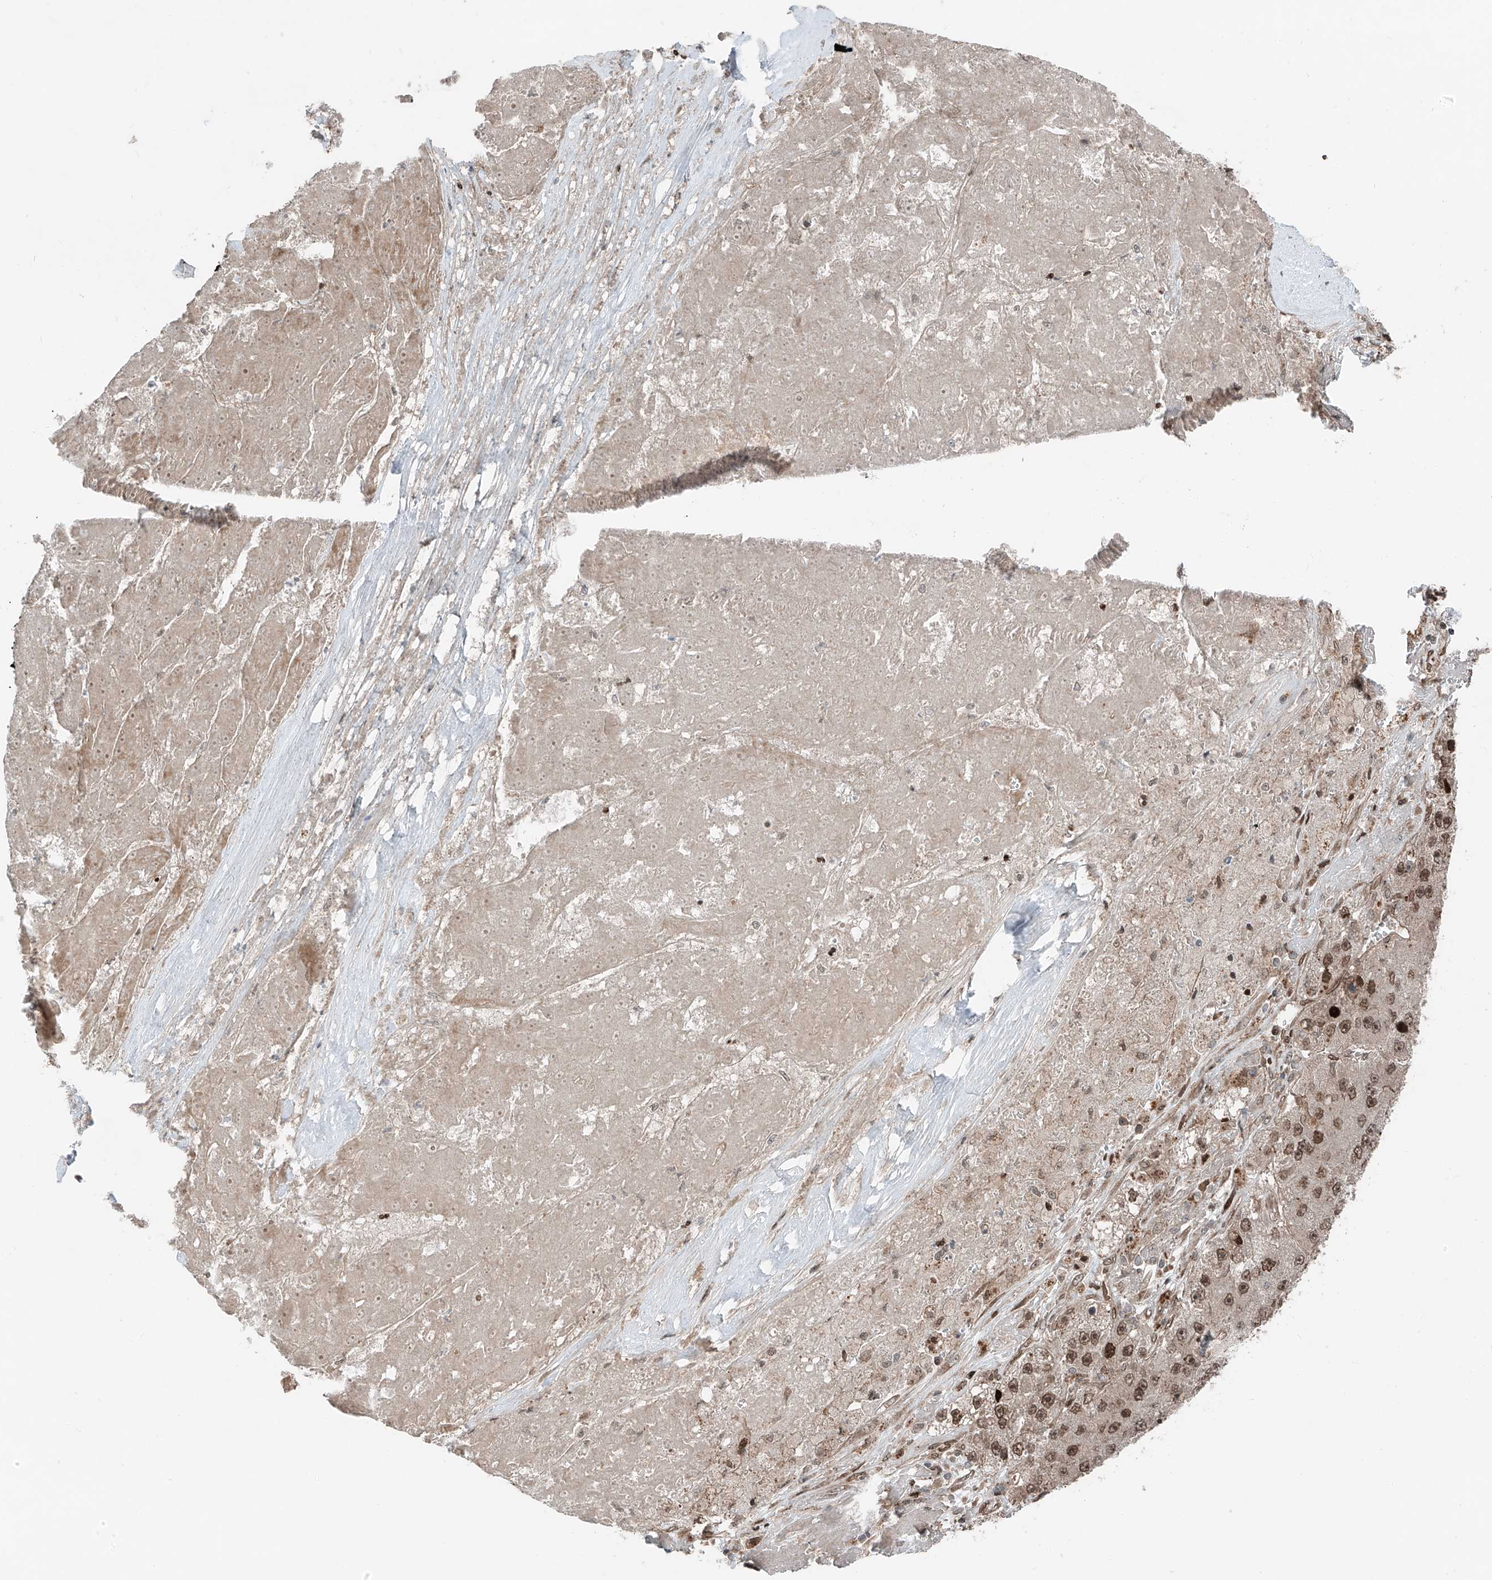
{"staining": {"intensity": "moderate", "quantity": ">75%", "location": "nuclear"}, "tissue": "liver cancer", "cell_type": "Tumor cells", "image_type": "cancer", "snomed": [{"axis": "morphology", "description": "Carcinoma, Hepatocellular, NOS"}, {"axis": "topography", "description": "Liver"}], "caption": "Liver hepatocellular carcinoma stained with a brown dye displays moderate nuclear positive staining in approximately >75% of tumor cells.", "gene": "CEP162", "patient": {"sex": "female", "age": 73}}